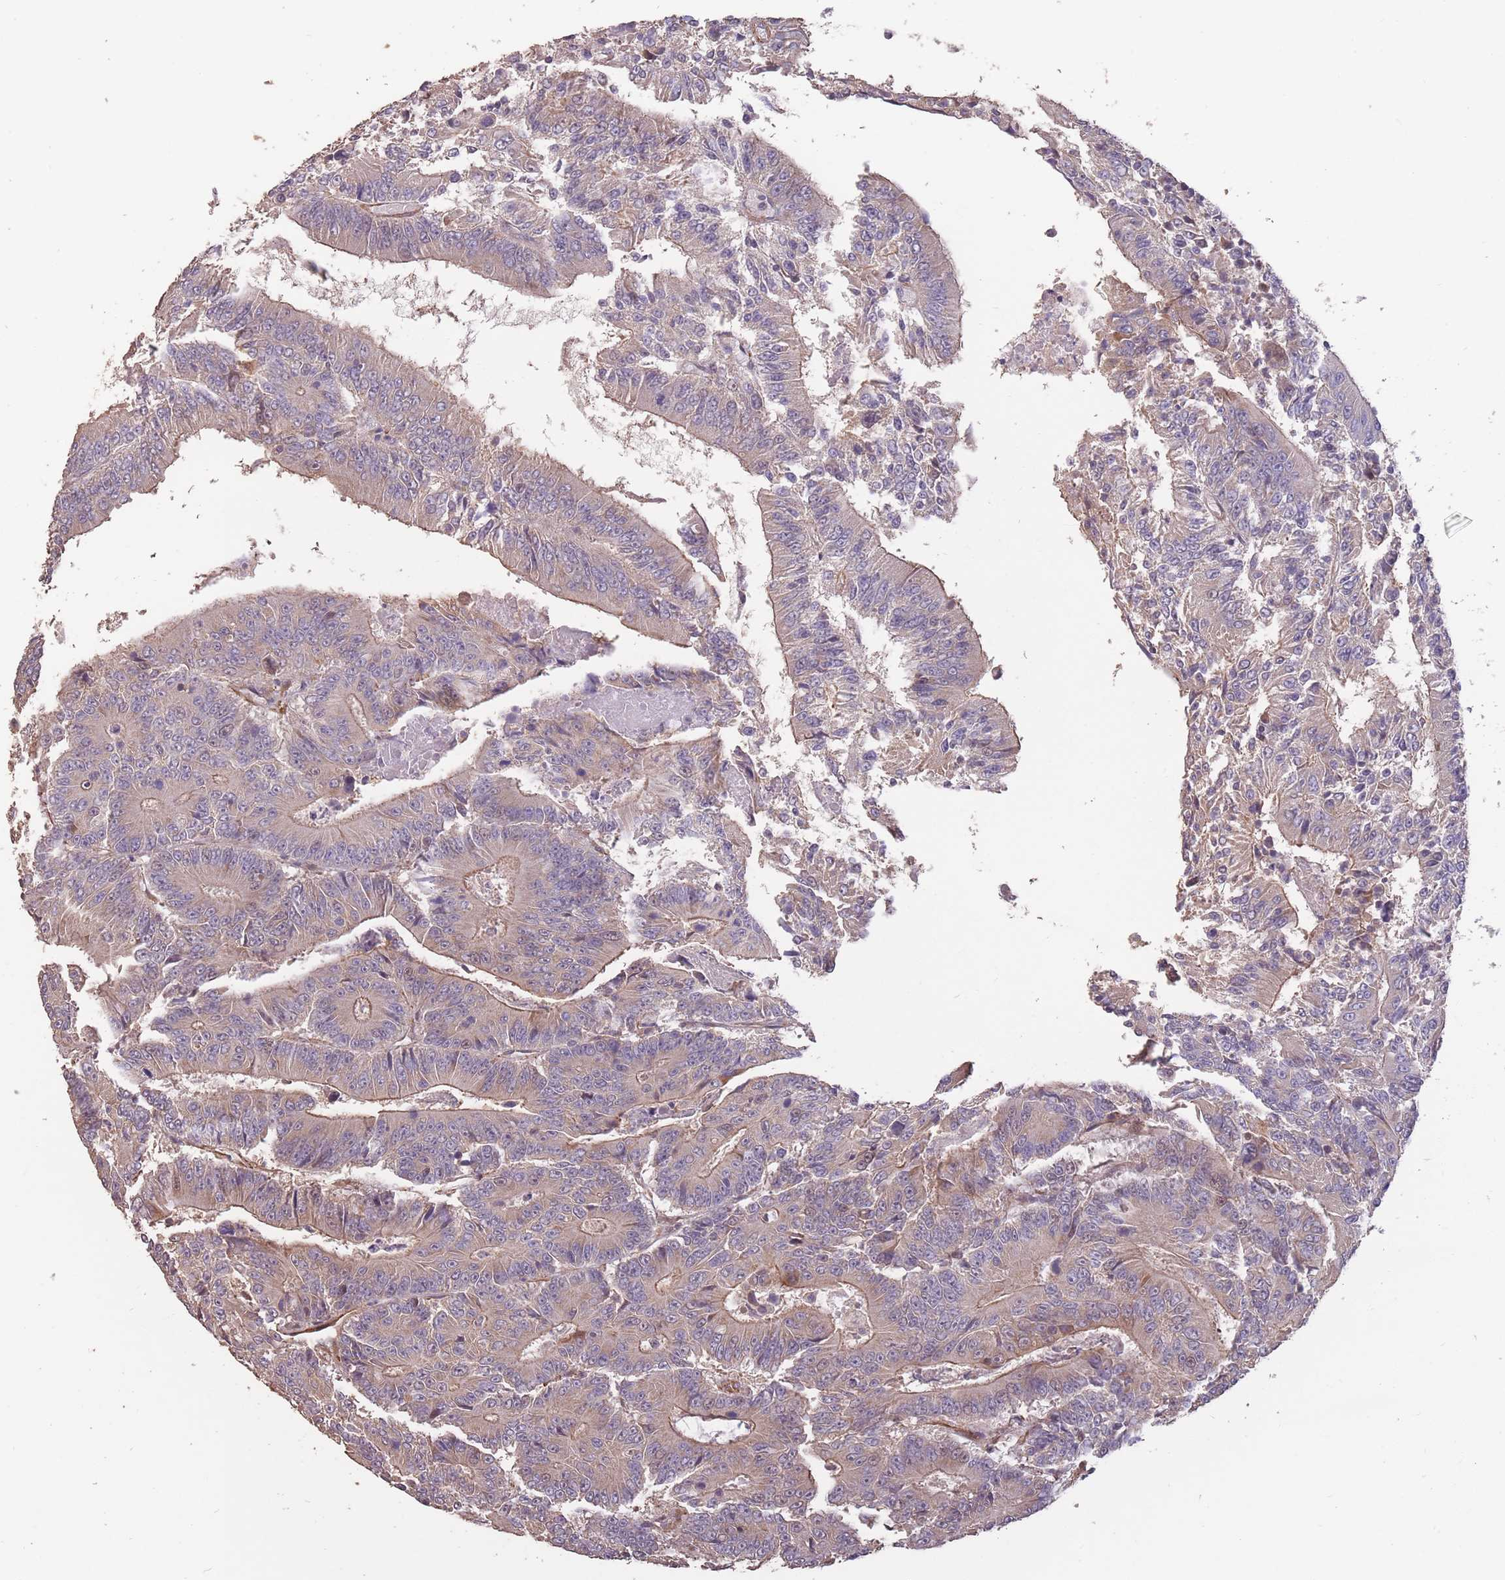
{"staining": {"intensity": "weak", "quantity": "25%-75%", "location": "cytoplasmic/membranous"}, "tissue": "colorectal cancer", "cell_type": "Tumor cells", "image_type": "cancer", "snomed": [{"axis": "morphology", "description": "Adenocarcinoma, NOS"}, {"axis": "topography", "description": "Colon"}], "caption": "Adenocarcinoma (colorectal) was stained to show a protein in brown. There is low levels of weak cytoplasmic/membranous expression in approximately 25%-75% of tumor cells.", "gene": "NLRC4", "patient": {"sex": "male", "age": 83}}